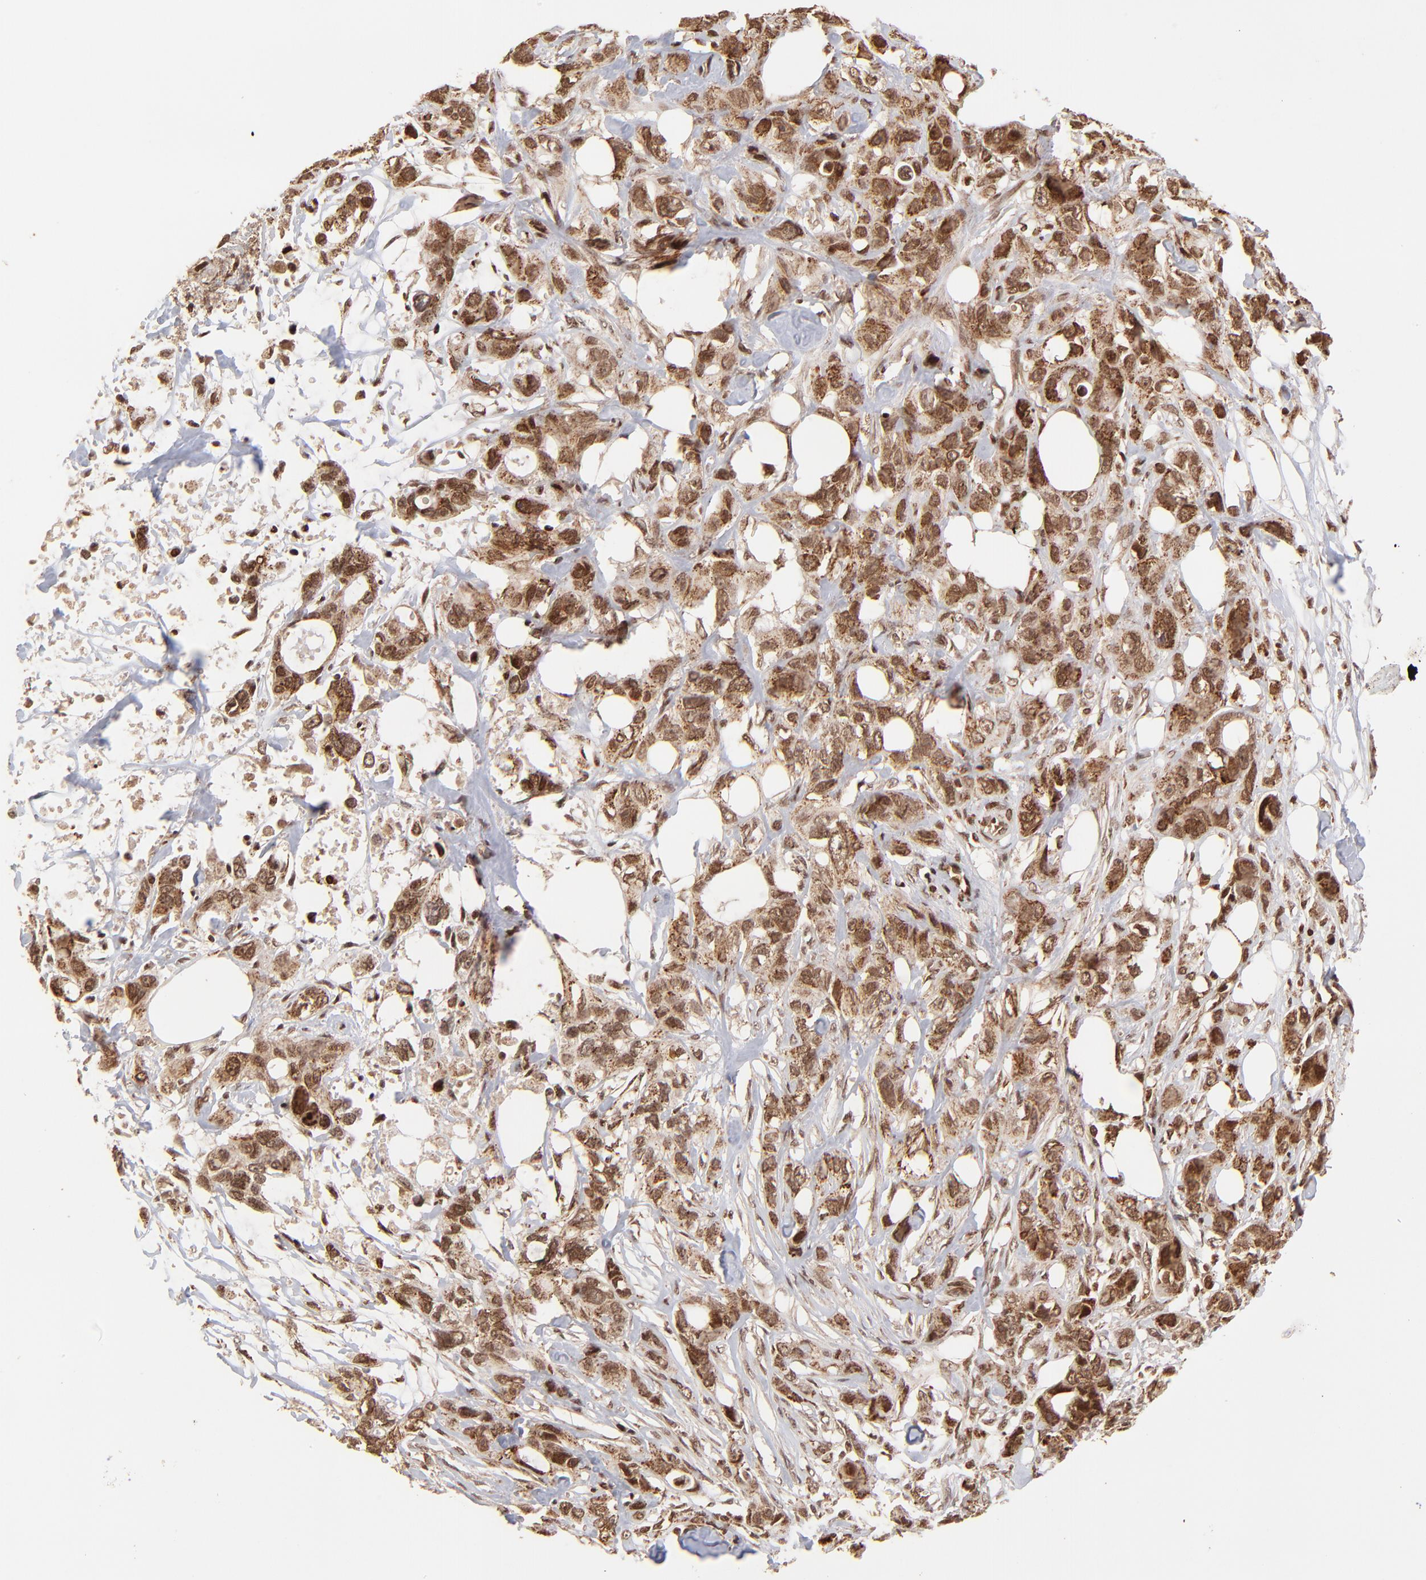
{"staining": {"intensity": "strong", "quantity": ">75%", "location": "cytoplasmic/membranous,nuclear"}, "tissue": "stomach cancer", "cell_type": "Tumor cells", "image_type": "cancer", "snomed": [{"axis": "morphology", "description": "Adenocarcinoma, NOS"}, {"axis": "topography", "description": "Stomach, upper"}], "caption": "High-power microscopy captured an immunohistochemistry image of stomach cancer (adenocarcinoma), revealing strong cytoplasmic/membranous and nuclear staining in about >75% of tumor cells. (Brightfield microscopy of DAB IHC at high magnification).", "gene": "MED15", "patient": {"sex": "male", "age": 47}}